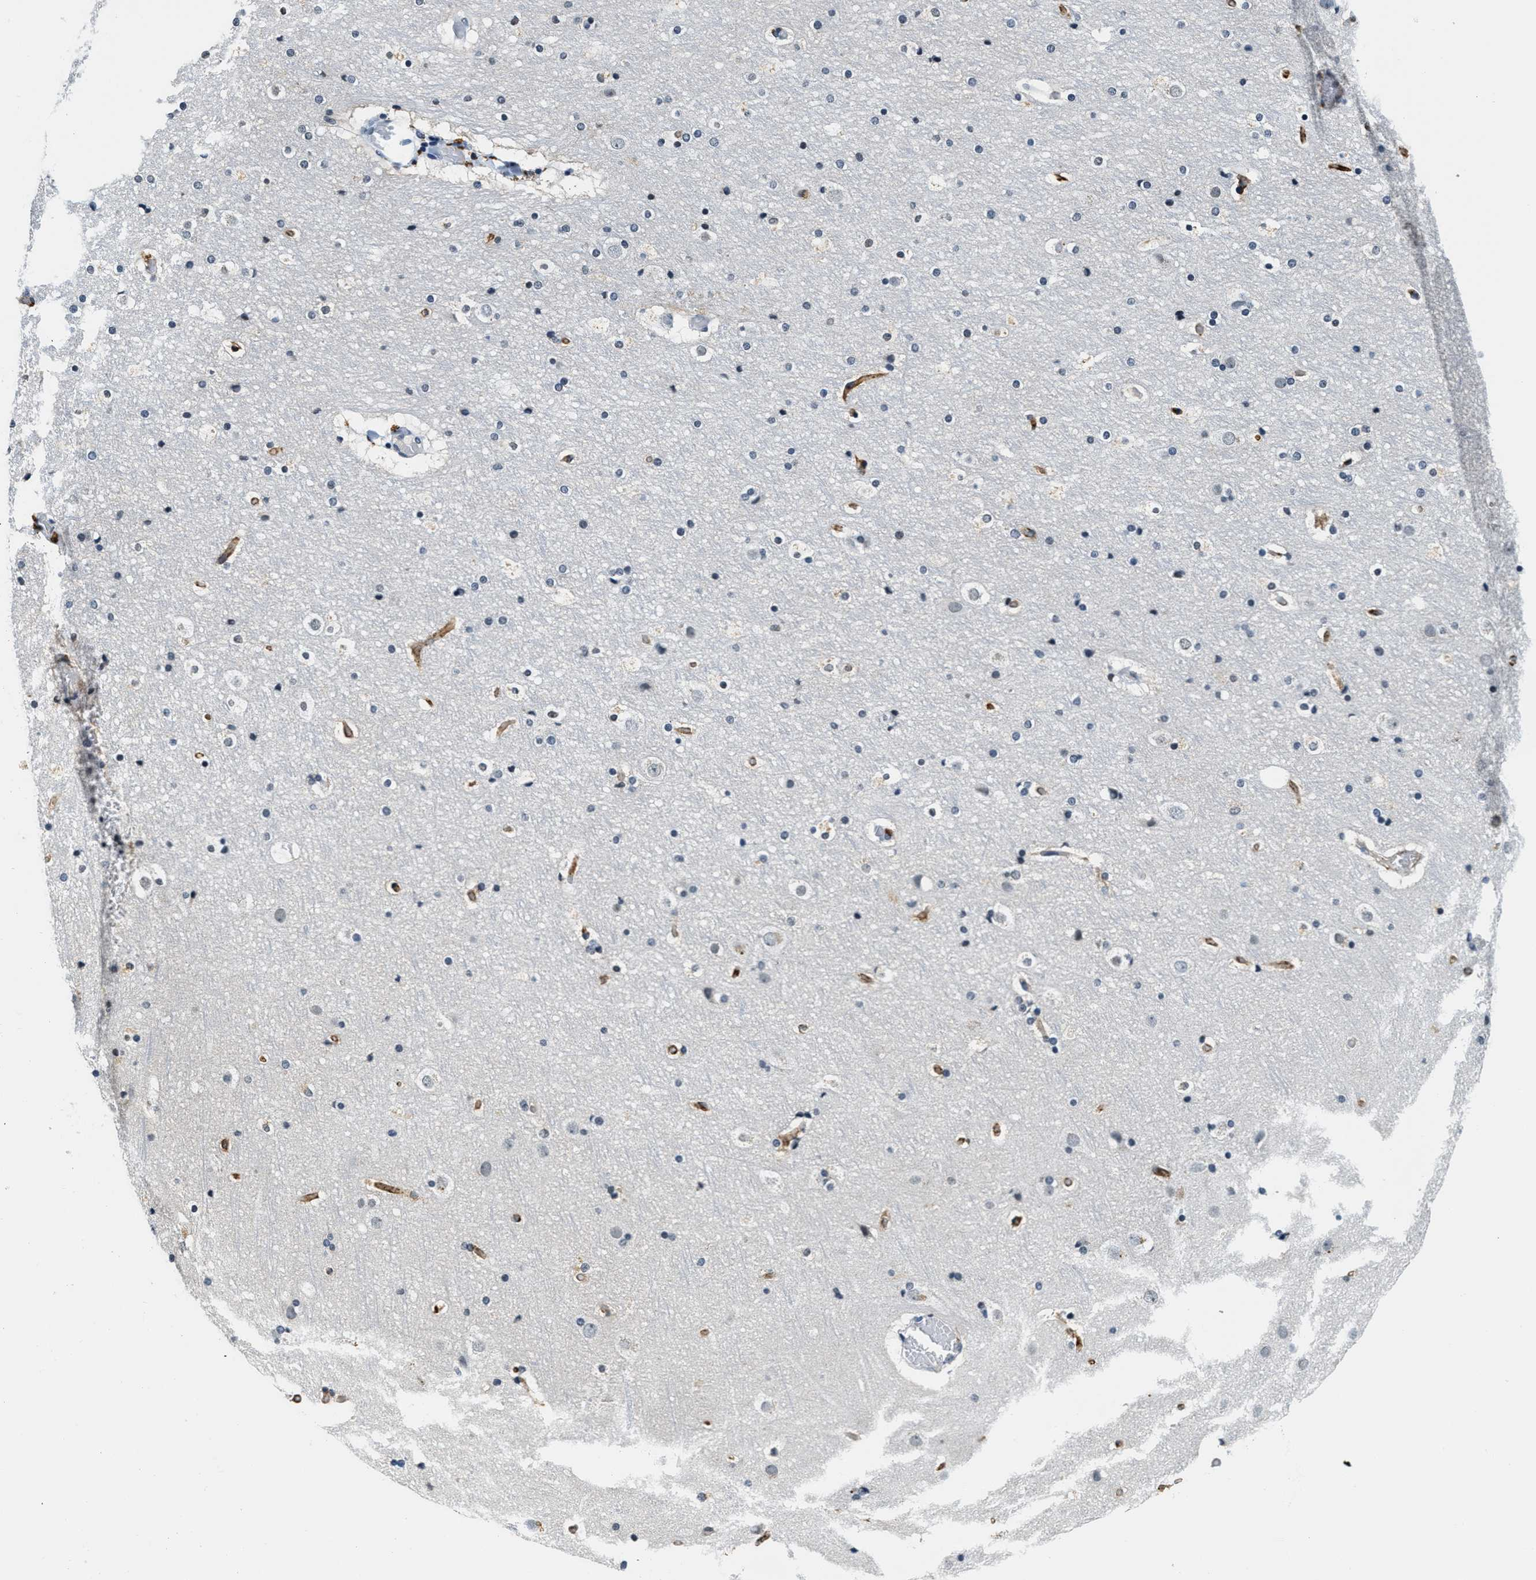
{"staining": {"intensity": "moderate", "quantity": ">75%", "location": "cytoplasmic/membranous"}, "tissue": "cerebral cortex", "cell_type": "Endothelial cells", "image_type": "normal", "snomed": [{"axis": "morphology", "description": "Normal tissue, NOS"}, {"axis": "topography", "description": "Cerebral cortex"}], "caption": "Endothelial cells exhibit moderate cytoplasmic/membranous staining in about >75% of cells in benign cerebral cortex.", "gene": "CA4", "patient": {"sex": "male", "age": 57}}